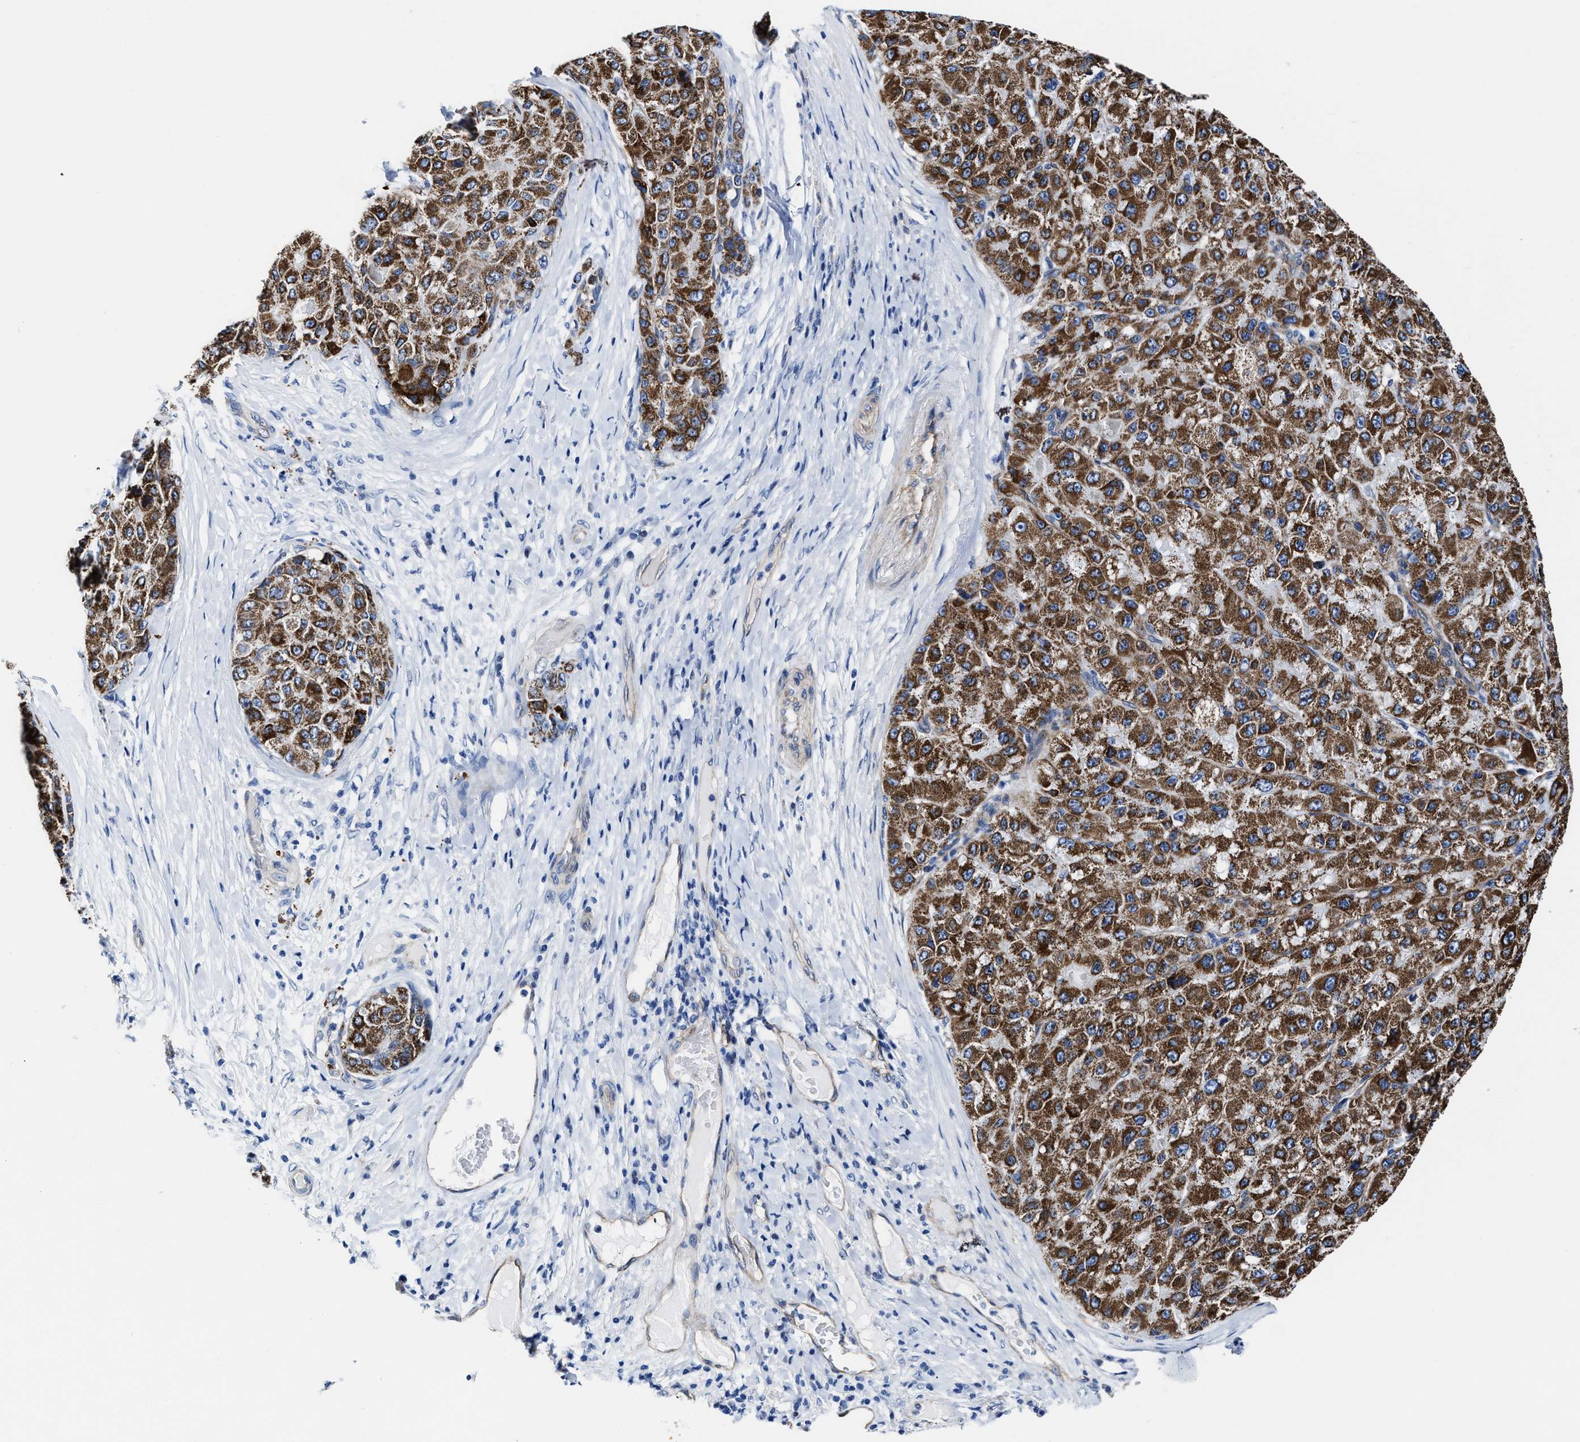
{"staining": {"intensity": "strong", "quantity": ">75%", "location": "cytoplasmic/membranous"}, "tissue": "liver cancer", "cell_type": "Tumor cells", "image_type": "cancer", "snomed": [{"axis": "morphology", "description": "Carcinoma, Hepatocellular, NOS"}, {"axis": "topography", "description": "Liver"}], "caption": "The image displays a brown stain indicating the presence of a protein in the cytoplasmic/membranous of tumor cells in liver cancer.", "gene": "KCNMB3", "patient": {"sex": "male", "age": 80}}